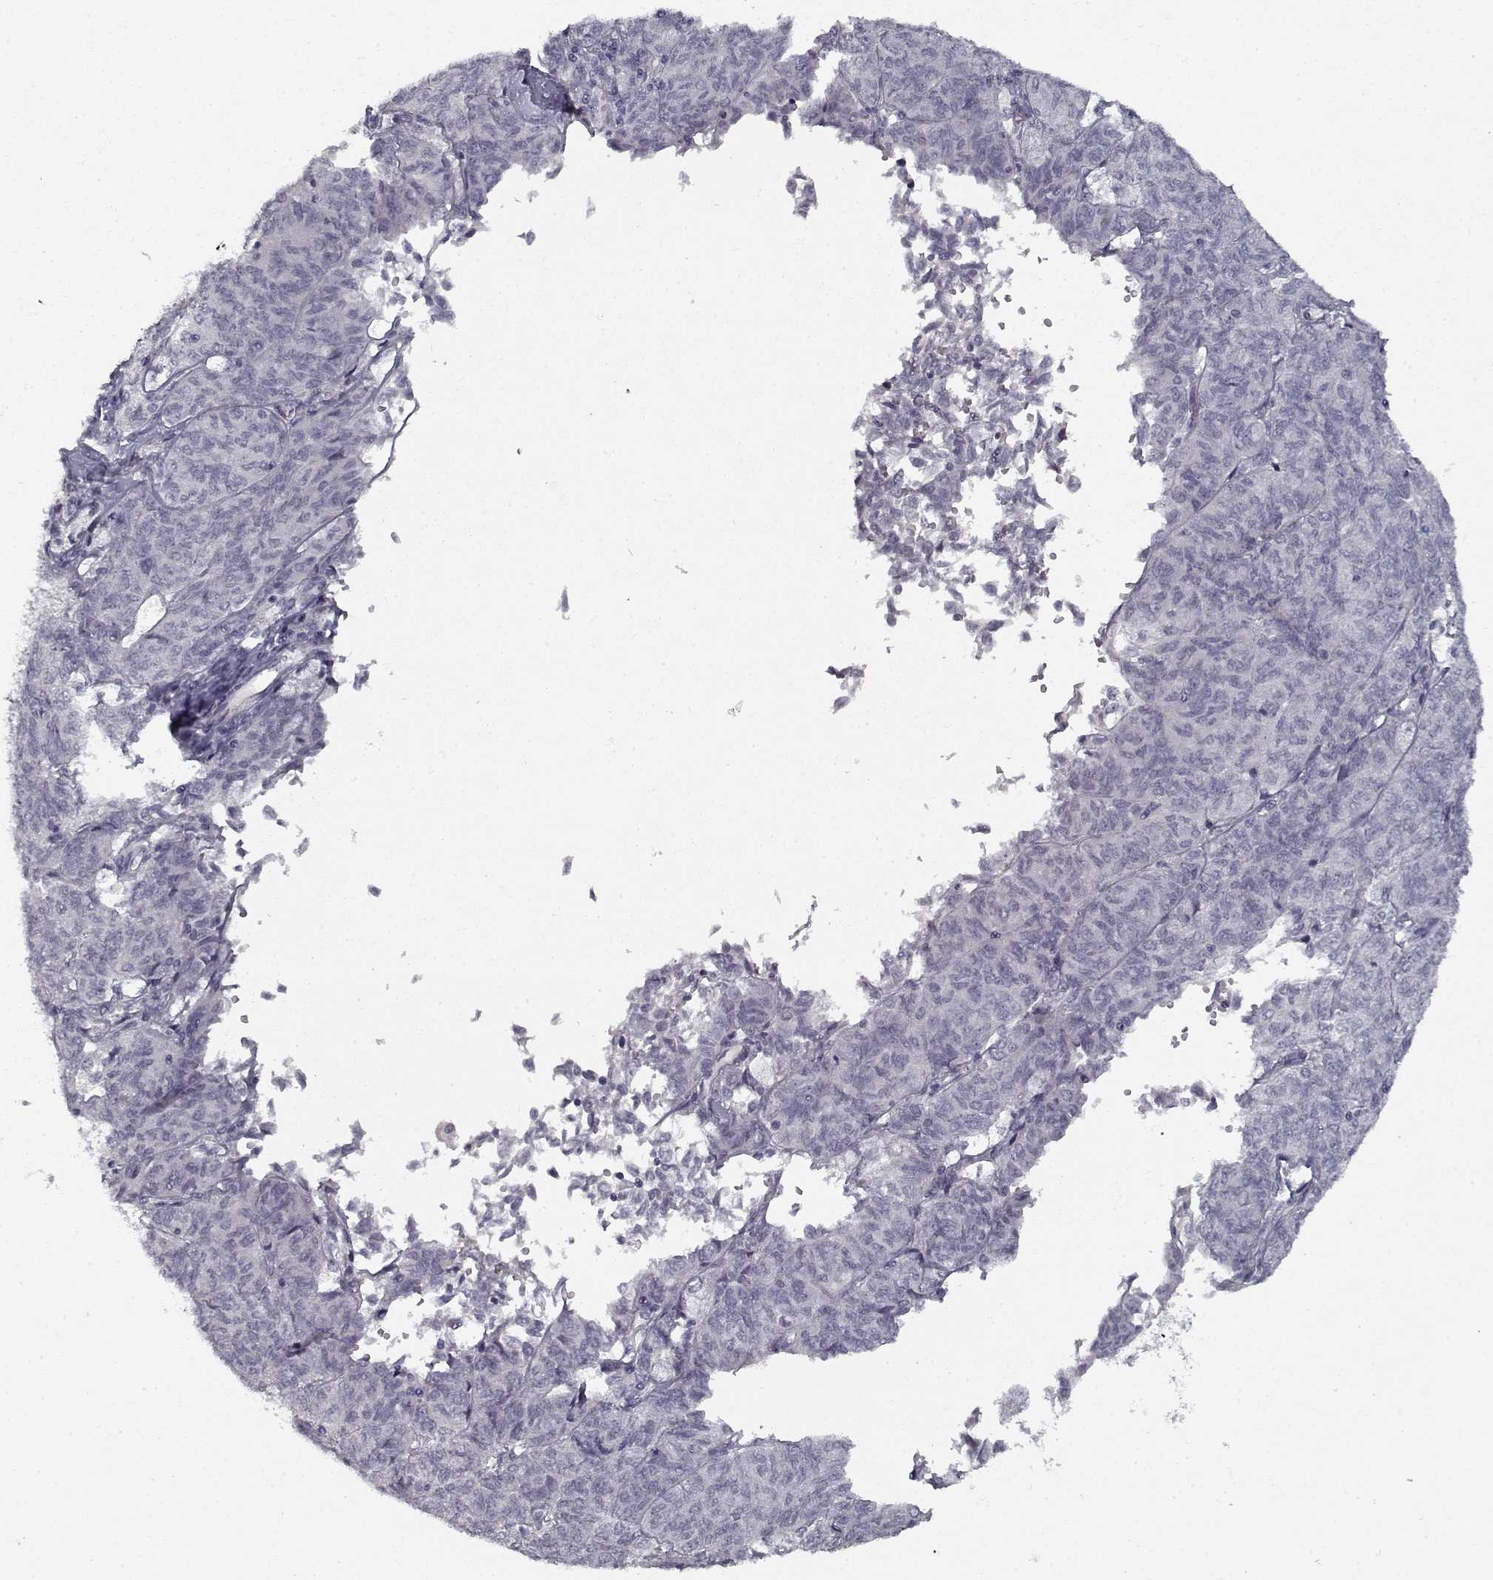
{"staining": {"intensity": "negative", "quantity": "none", "location": "none"}, "tissue": "ovarian cancer", "cell_type": "Tumor cells", "image_type": "cancer", "snomed": [{"axis": "morphology", "description": "Carcinoma, endometroid"}, {"axis": "topography", "description": "Ovary"}], "caption": "This is an immunohistochemistry (IHC) histopathology image of human ovarian endometroid carcinoma. There is no positivity in tumor cells.", "gene": "GAD2", "patient": {"sex": "female", "age": 80}}